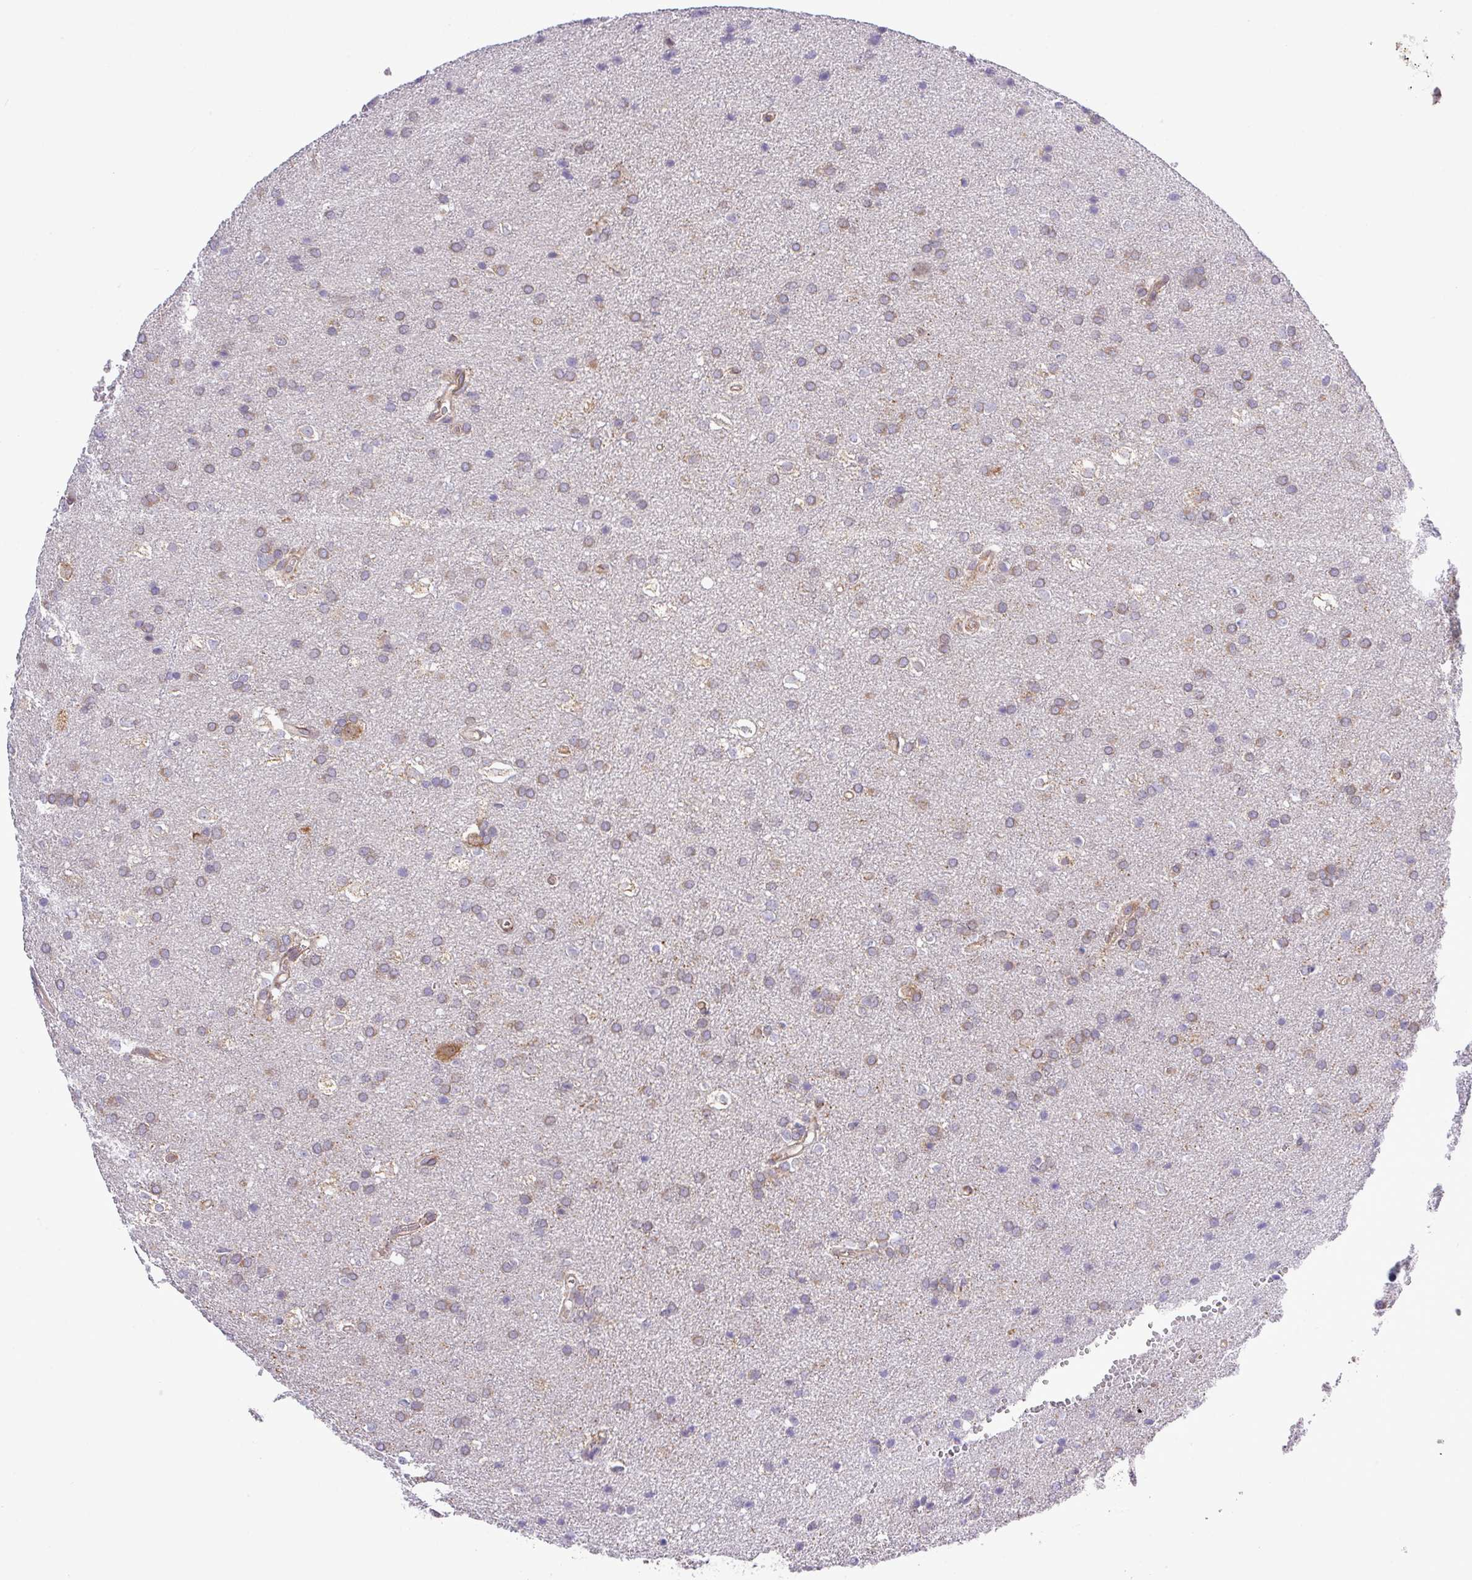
{"staining": {"intensity": "weak", "quantity": "<25%", "location": "cytoplasmic/membranous"}, "tissue": "glioma", "cell_type": "Tumor cells", "image_type": "cancer", "snomed": [{"axis": "morphology", "description": "Glioma, malignant, Low grade"}, {"axis": "topography", "description": "Brain"}], "caption": "Immunohistochemical staining of malignant low-grade glioma demonstrates no significant expression in tumor cells.", "gene": "FAM222B", "patient": {"sex": "female", "age": 34}}